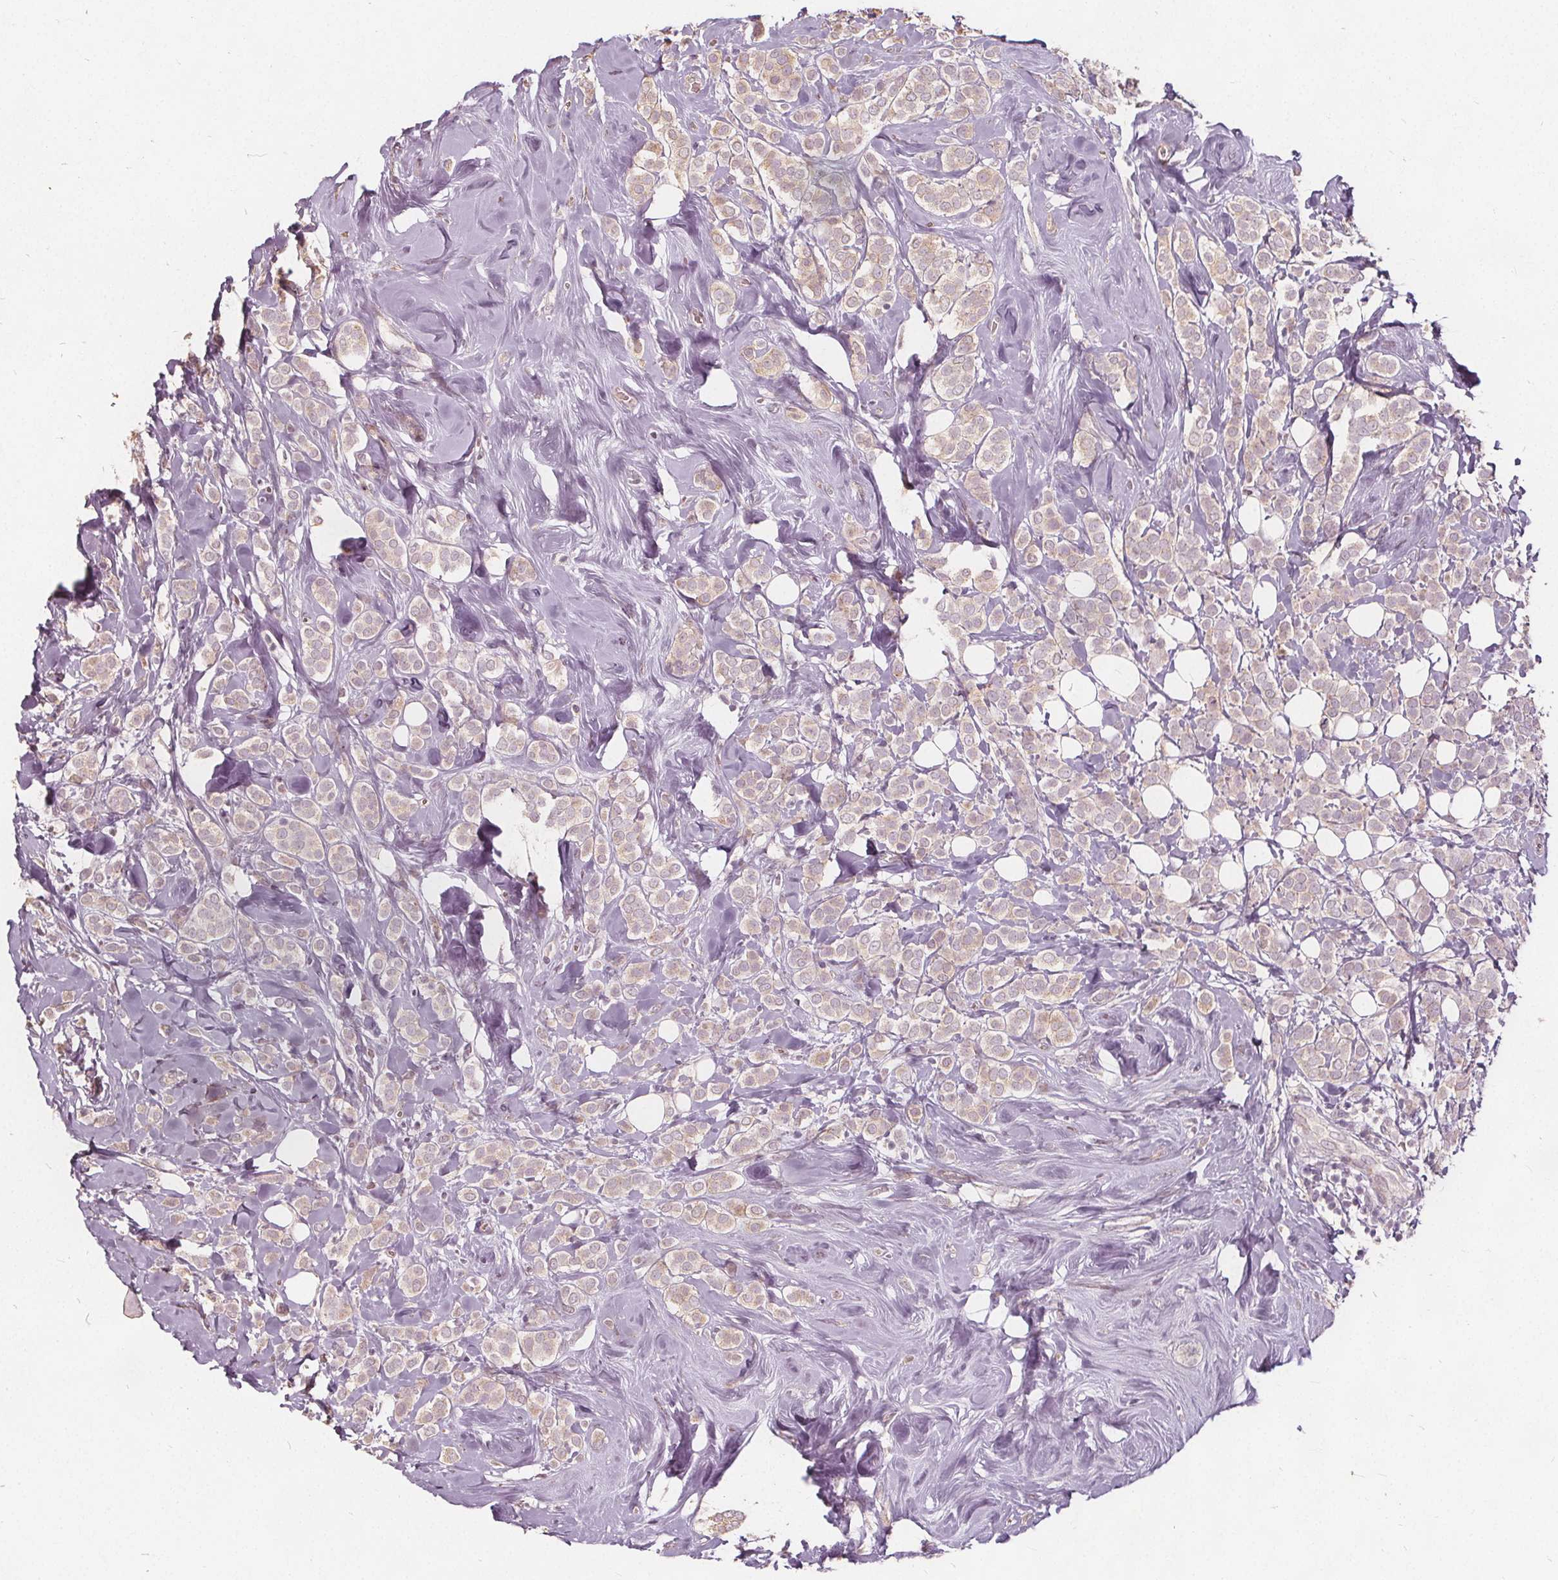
{"staining": {"intensity": "negative", "quantity": "none", "location": "none"}, "tissue": "breast cancer", "cell_type": "Tumor cells", "image_type": "cancer", "snomed": [{"axis": "morphology", "description": "Lobular carcinoma"}, {"axis": "topography", "description": "Breast"}], "caption": "Tumor cells are negative for protein expression in human lobular carcinoma (breast).", "gene": "PTPRT", "patient": {"sex": "female", "age": 49}}